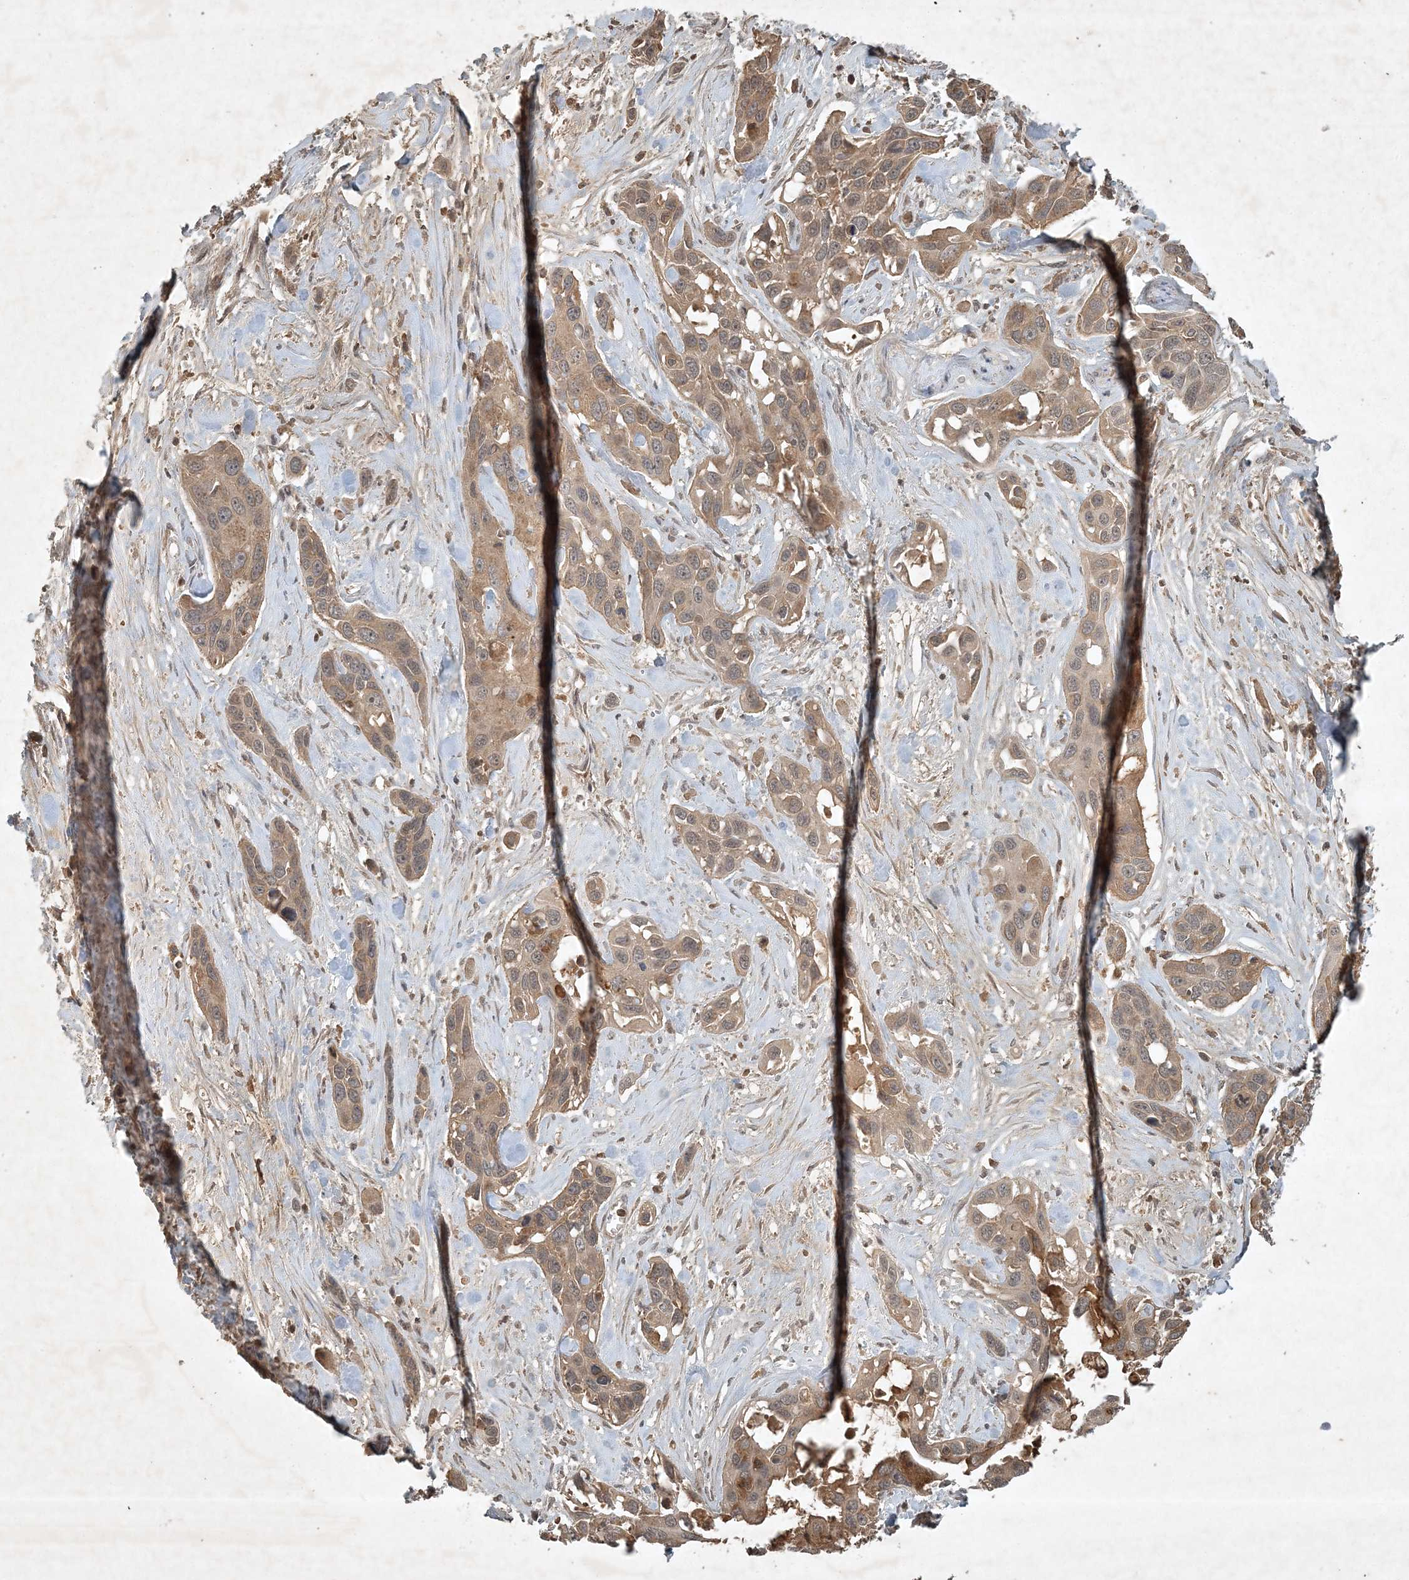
{"staining": {"intensity": "weak", "quantity": ">75%", "location": "cytoplasmic/membranous"}, "tissue": "pancreatic cancer", "cell_type": "Tumor cells", "image_type": "cancer", "snomed": [{"axis": "morphology", "description": "Adenocarcinoma, NOS"}, {"axis": "topography", "description": "Pancreas"}], "caption": "A photomicrograph showing weak cytoplasmic/membranous expression in about >75% of tumor cells in pancreatic cancer (adenocarcinoma), as visualized by brown immunohistochemical staining.", "gene": "TNFAIP6", "patient": {"sex": "female", "age": 60}}